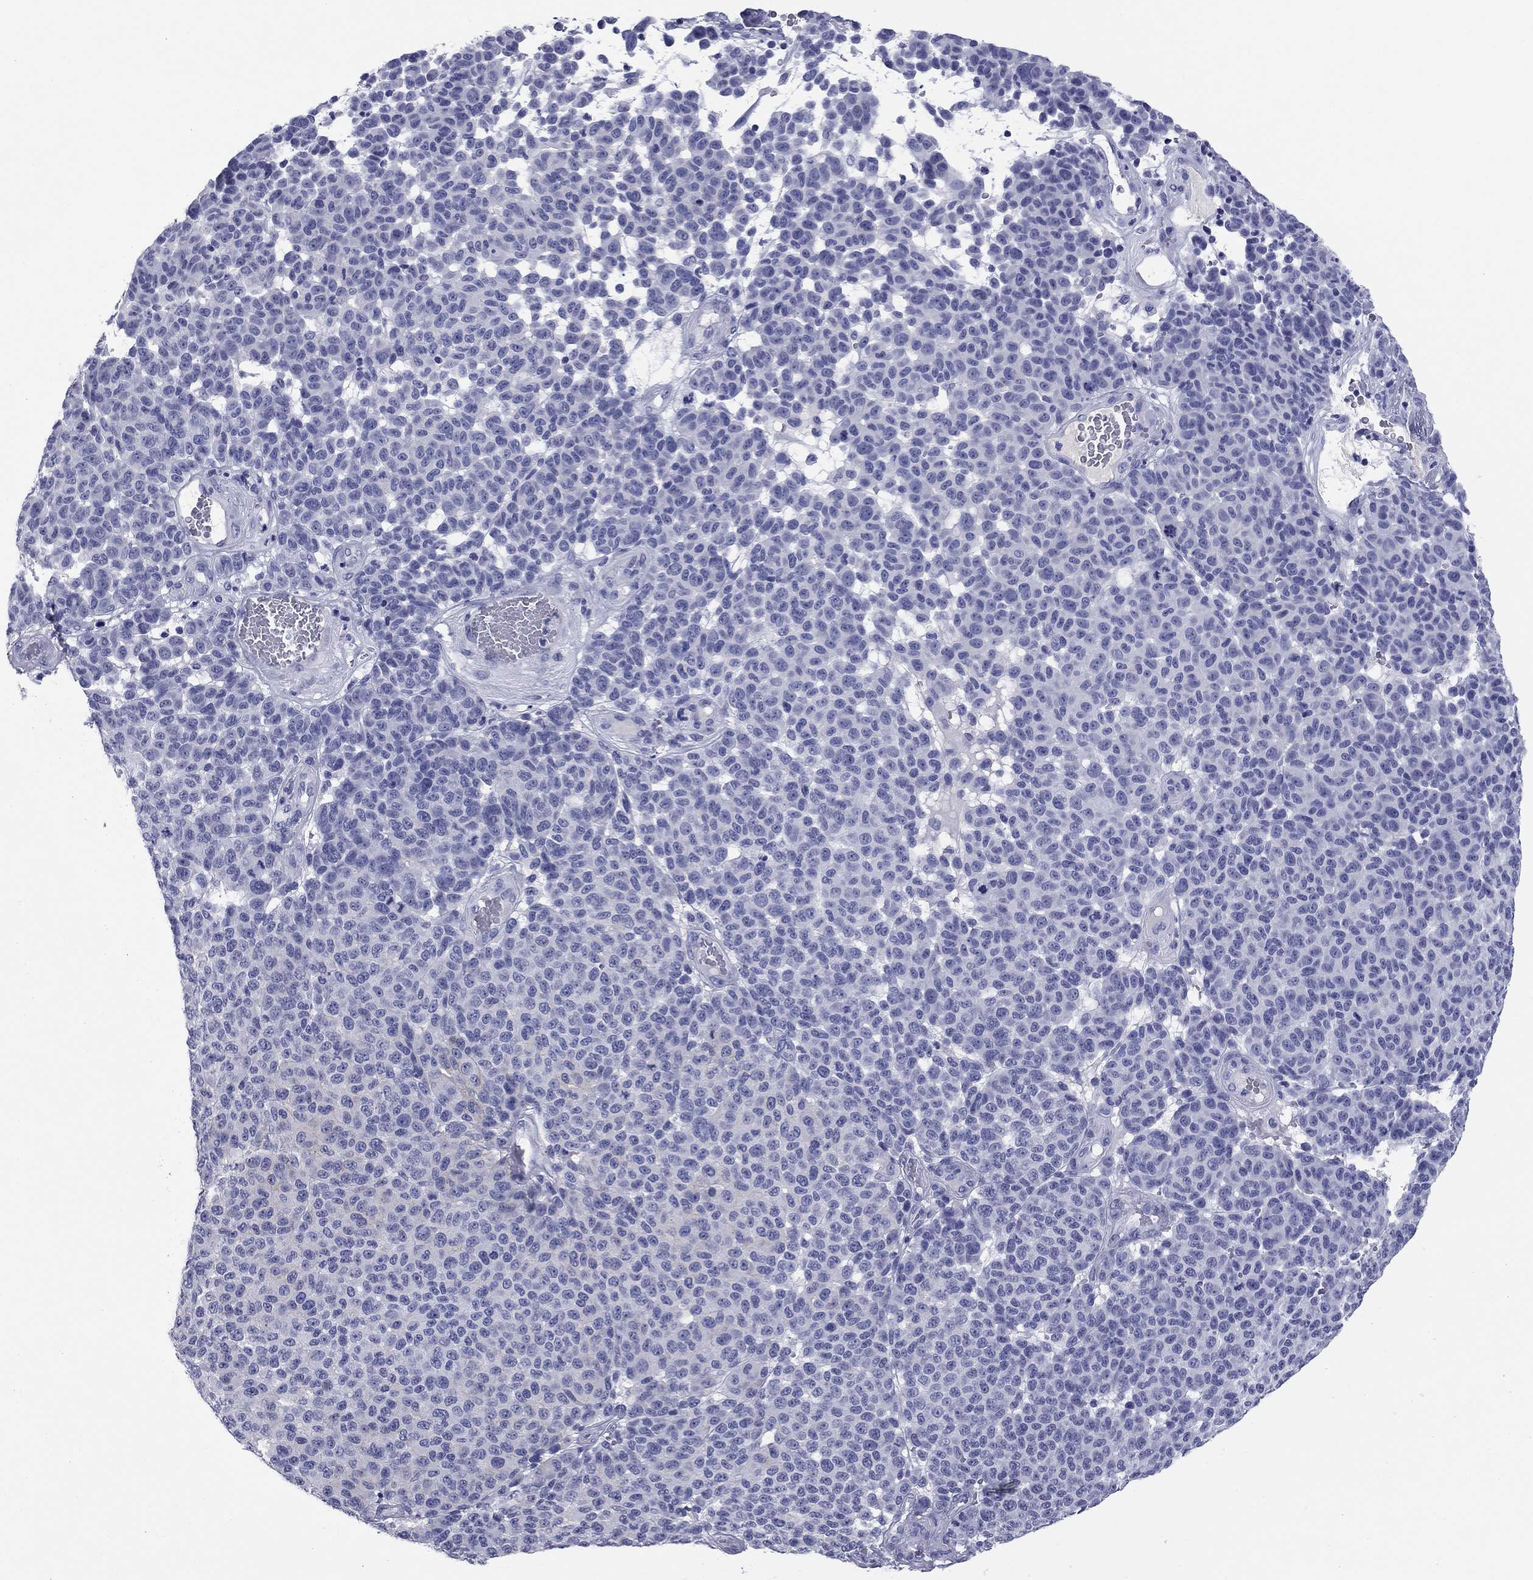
{"staining": {"intensity": "negative", "quantity": "none", "location": "none"}, "tissue": "melanoma", "cell_type": "Tumor cells", "image_type": "cancer", "snomed": [{"axis": "morphology", "description": "Malignant melanoma, NOS"}, {"axis": "topography", "description": "Skin"}], "caption": "IHC histopathology image of malignant melanoma stained for a protein (brown), which exhibits no expression in tumor cells.", "gene": "ABCC2", "patient": {"sex": "male", "age": 59}}